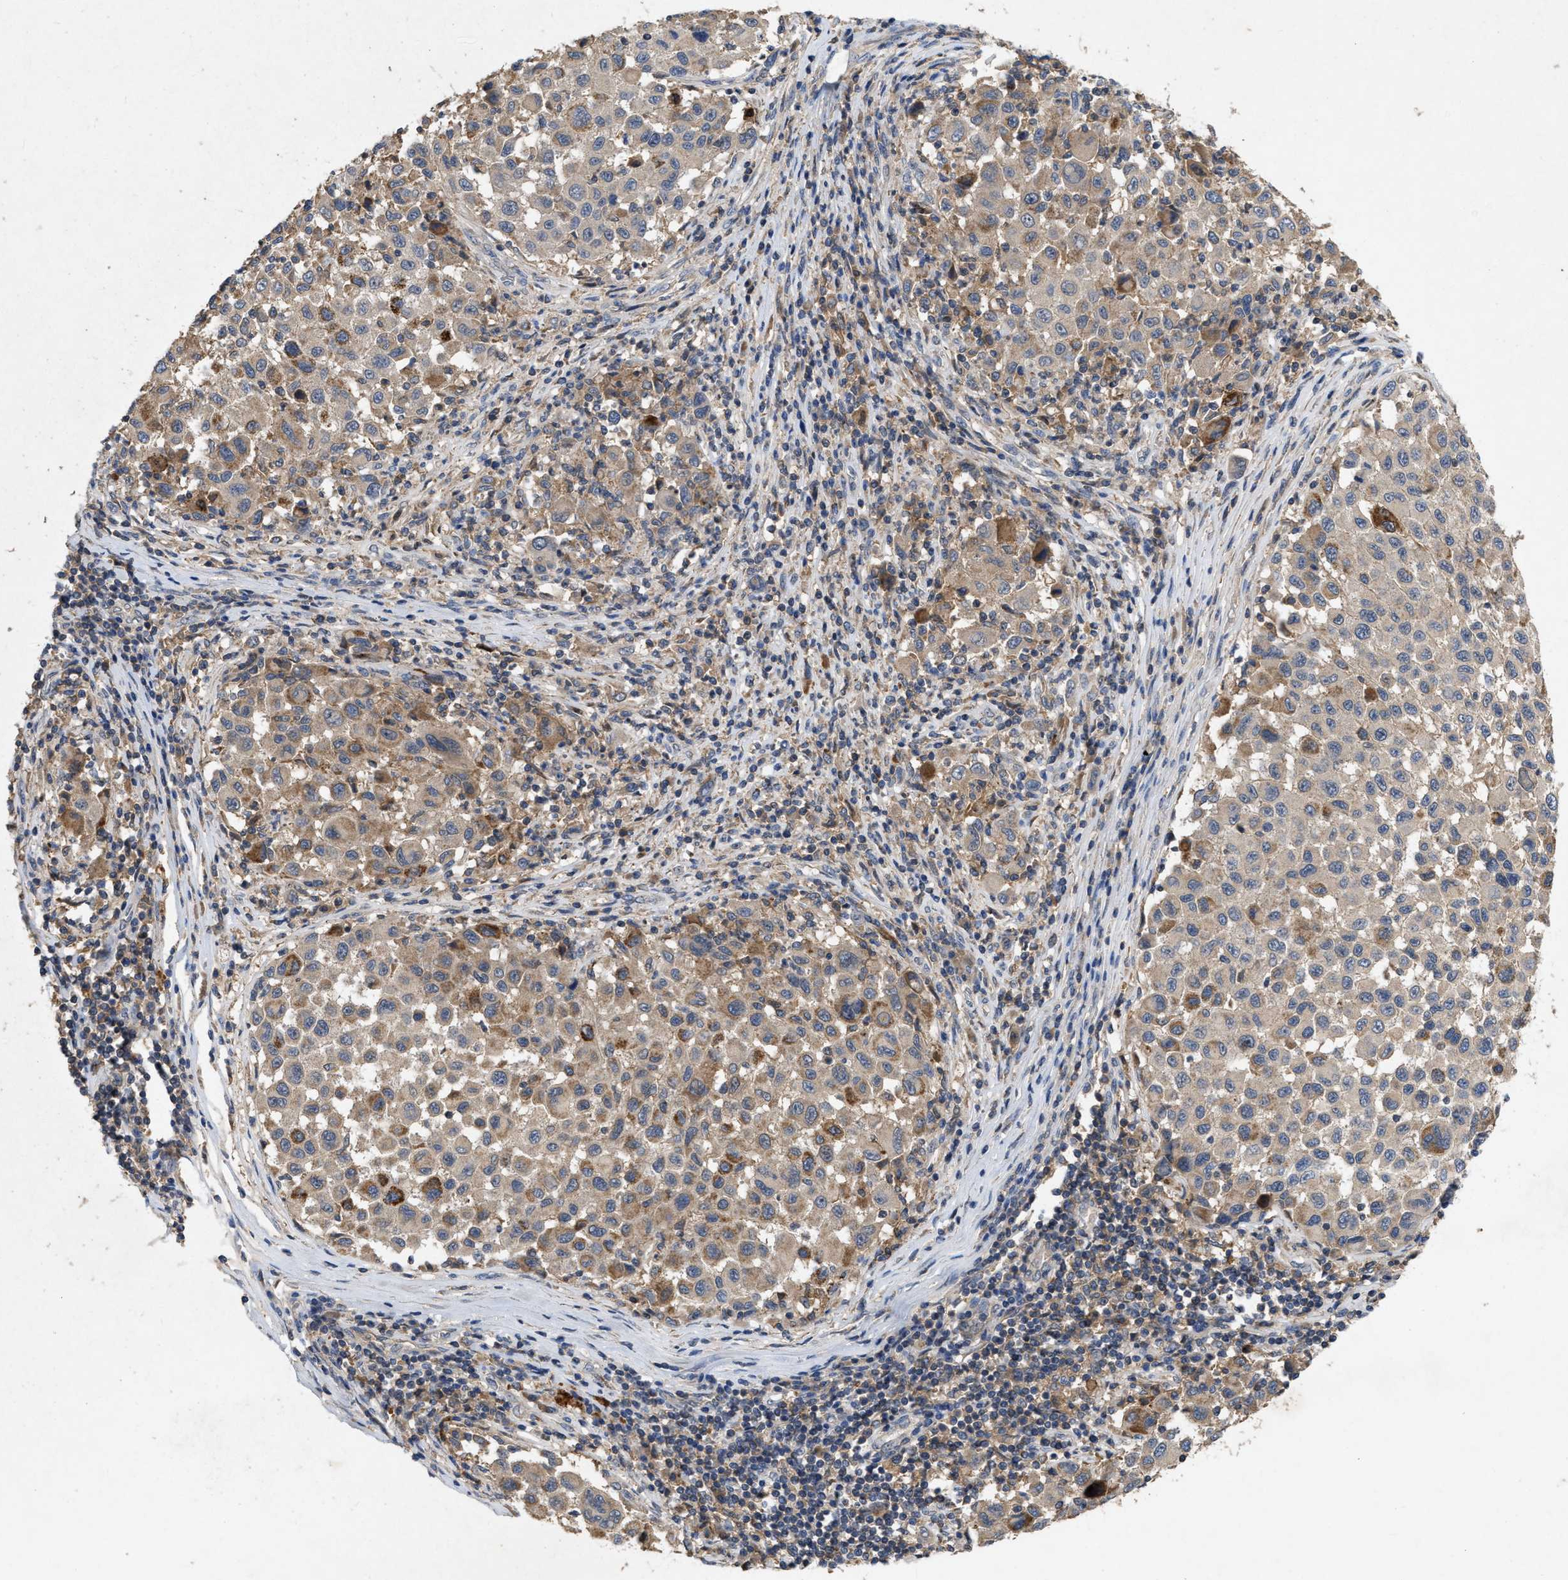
{"staining": {"intensity": "moderate", "quantity": ">75%", "location": "cytoplasmic/membranous"}, "tissue": "melanoma", "cell_type": "Tumor cells", "image_type": "cancer", "snomed": [{"axis": "morphology", "description": "Malignant melanoma, Metastatic site"}, {"axis": "topography", "description": "Lymph node"}], "caption": "IHC (DAB) staining of malignant melanoma (metastatic site) displays moderate cytoplasmic/membranous protein expression in about >75% of tumor cells.", "gene": "LPAR2", "patient": {"sex": "male", "age": 61}}